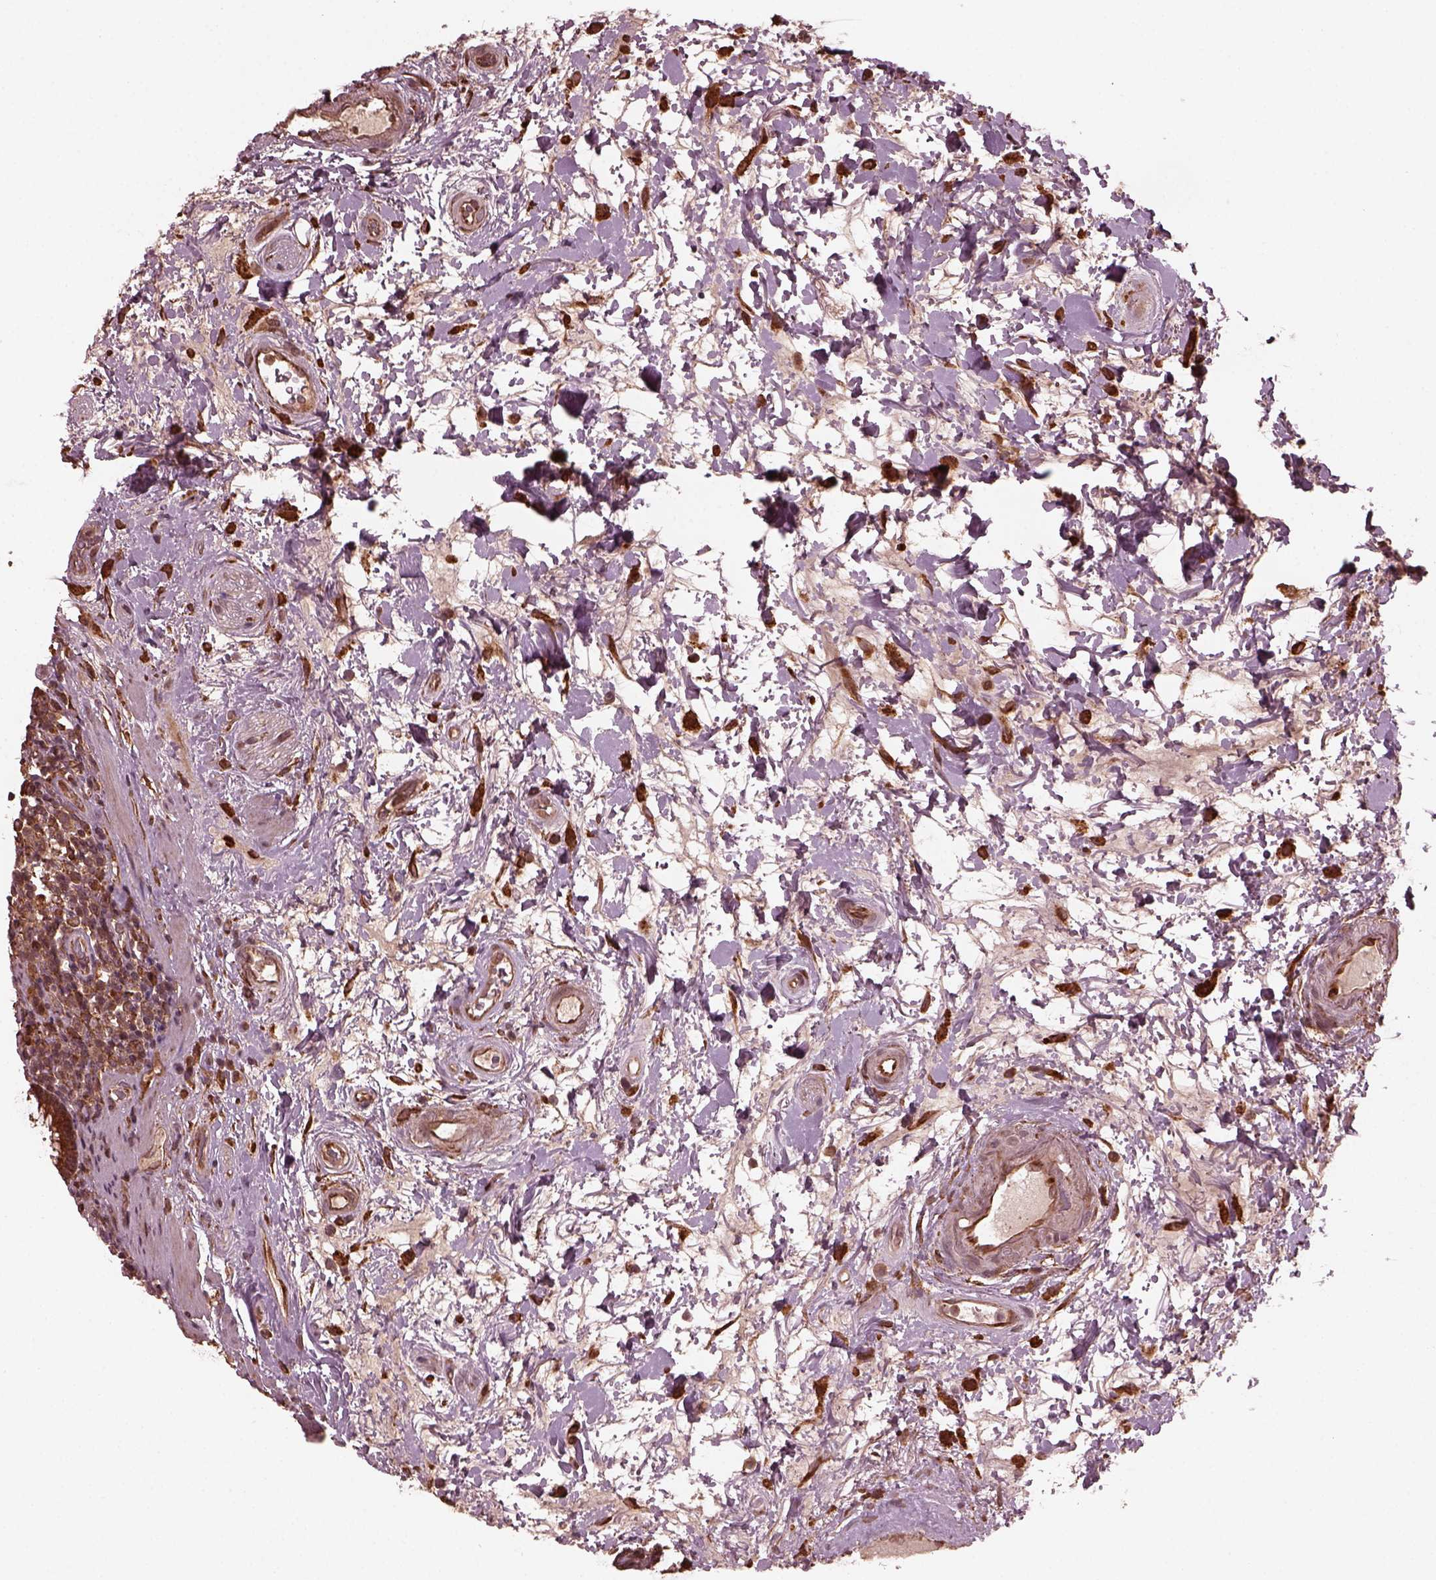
{"staining": {"intensity": "strong", "quantity": ">75%", "location": "cytoplasmic/membranous"}, "tissue": "rectum", "cell_type": "Glandular cells", "image_type": "normal", "snomed": [{"axis": "morphology", "description": "Normal tissue, NOS"}, {"axis": "topography", "description": "Rectum"}], "caption": "Rectum stained with DAB (3,3'-diaminobenzidine) IHC shows high levels of strong cytoplasmic/membranous expression in approximately >75% of glandular cells.", "gene": "ZNF292", "patient": {"sex": "male", "age": 72}}